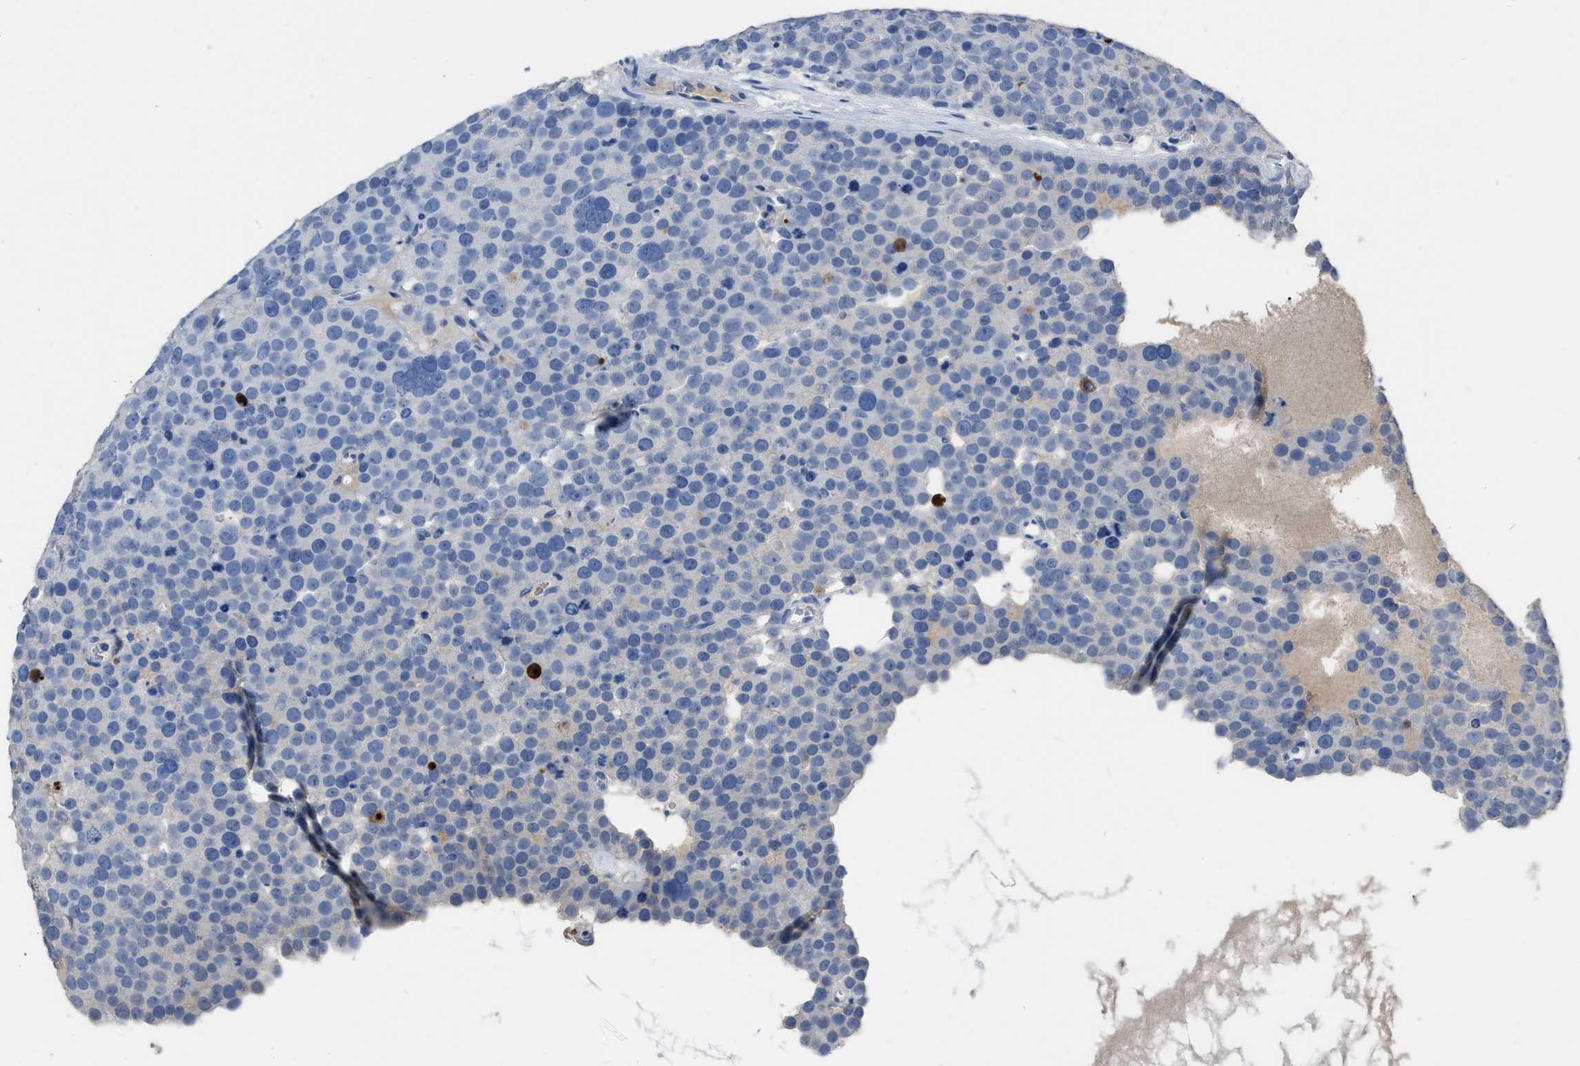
{"staining": {"intensity": "negative", "quantity": "none", "location": "none"}, "tissue": "testis cancer", "cell_type": "Tumor cells", "image_type": "cancer", "snomed": [{"axis": "morphology", "description": "Seminoma, NOS"}, {"axis": "topography", "description": "Testis"}], "caption": "Testis cancer was stained to show a protein in brown. There is no significant expression in tumor cells. Brightfield microscopy of immunohistochemistry (IHC) stained with DAB (3,3'-diaminobenzidine) (brown) and hematoxylin (blue), captured at high magnification.", "gene": "HABP2", "patient": {"sex": "male", "age": 71}}